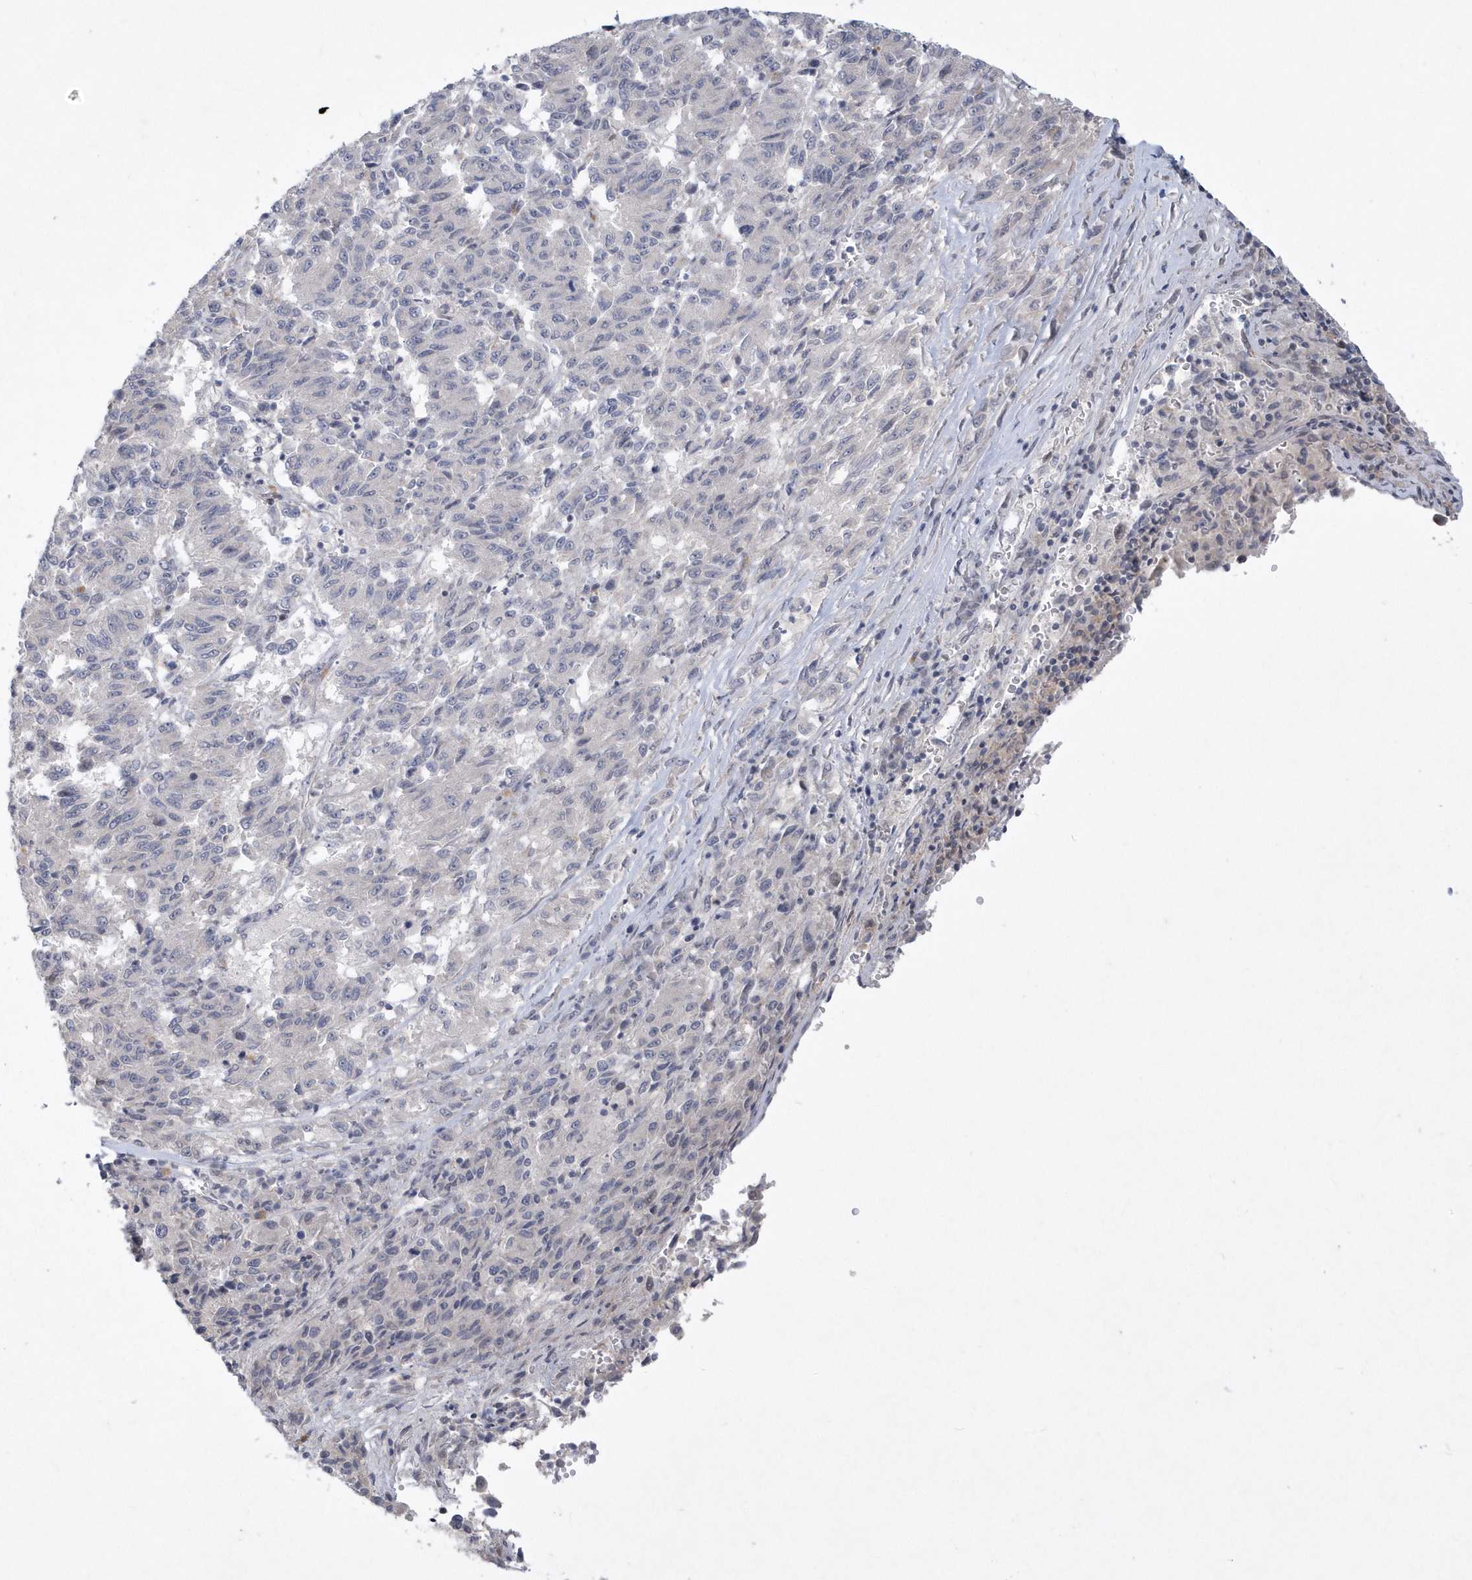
{"staining": {"intensity": "negative", "quantity": "none", "location": "none"}, "tissue": "melanoma", "cell_type": "Tumor cells", "image_type": "cancer", "snomed": [{"axis": "morphology", "description": "Malignant melanoma, Metastatic site"}, {"axis": "topography", "description": "Lung"}], "caption": "There is no significant positivity in tumor cells of melanoma.", "gene": "TSPEAR", "patient": {"sex": "male", "age": 64}}